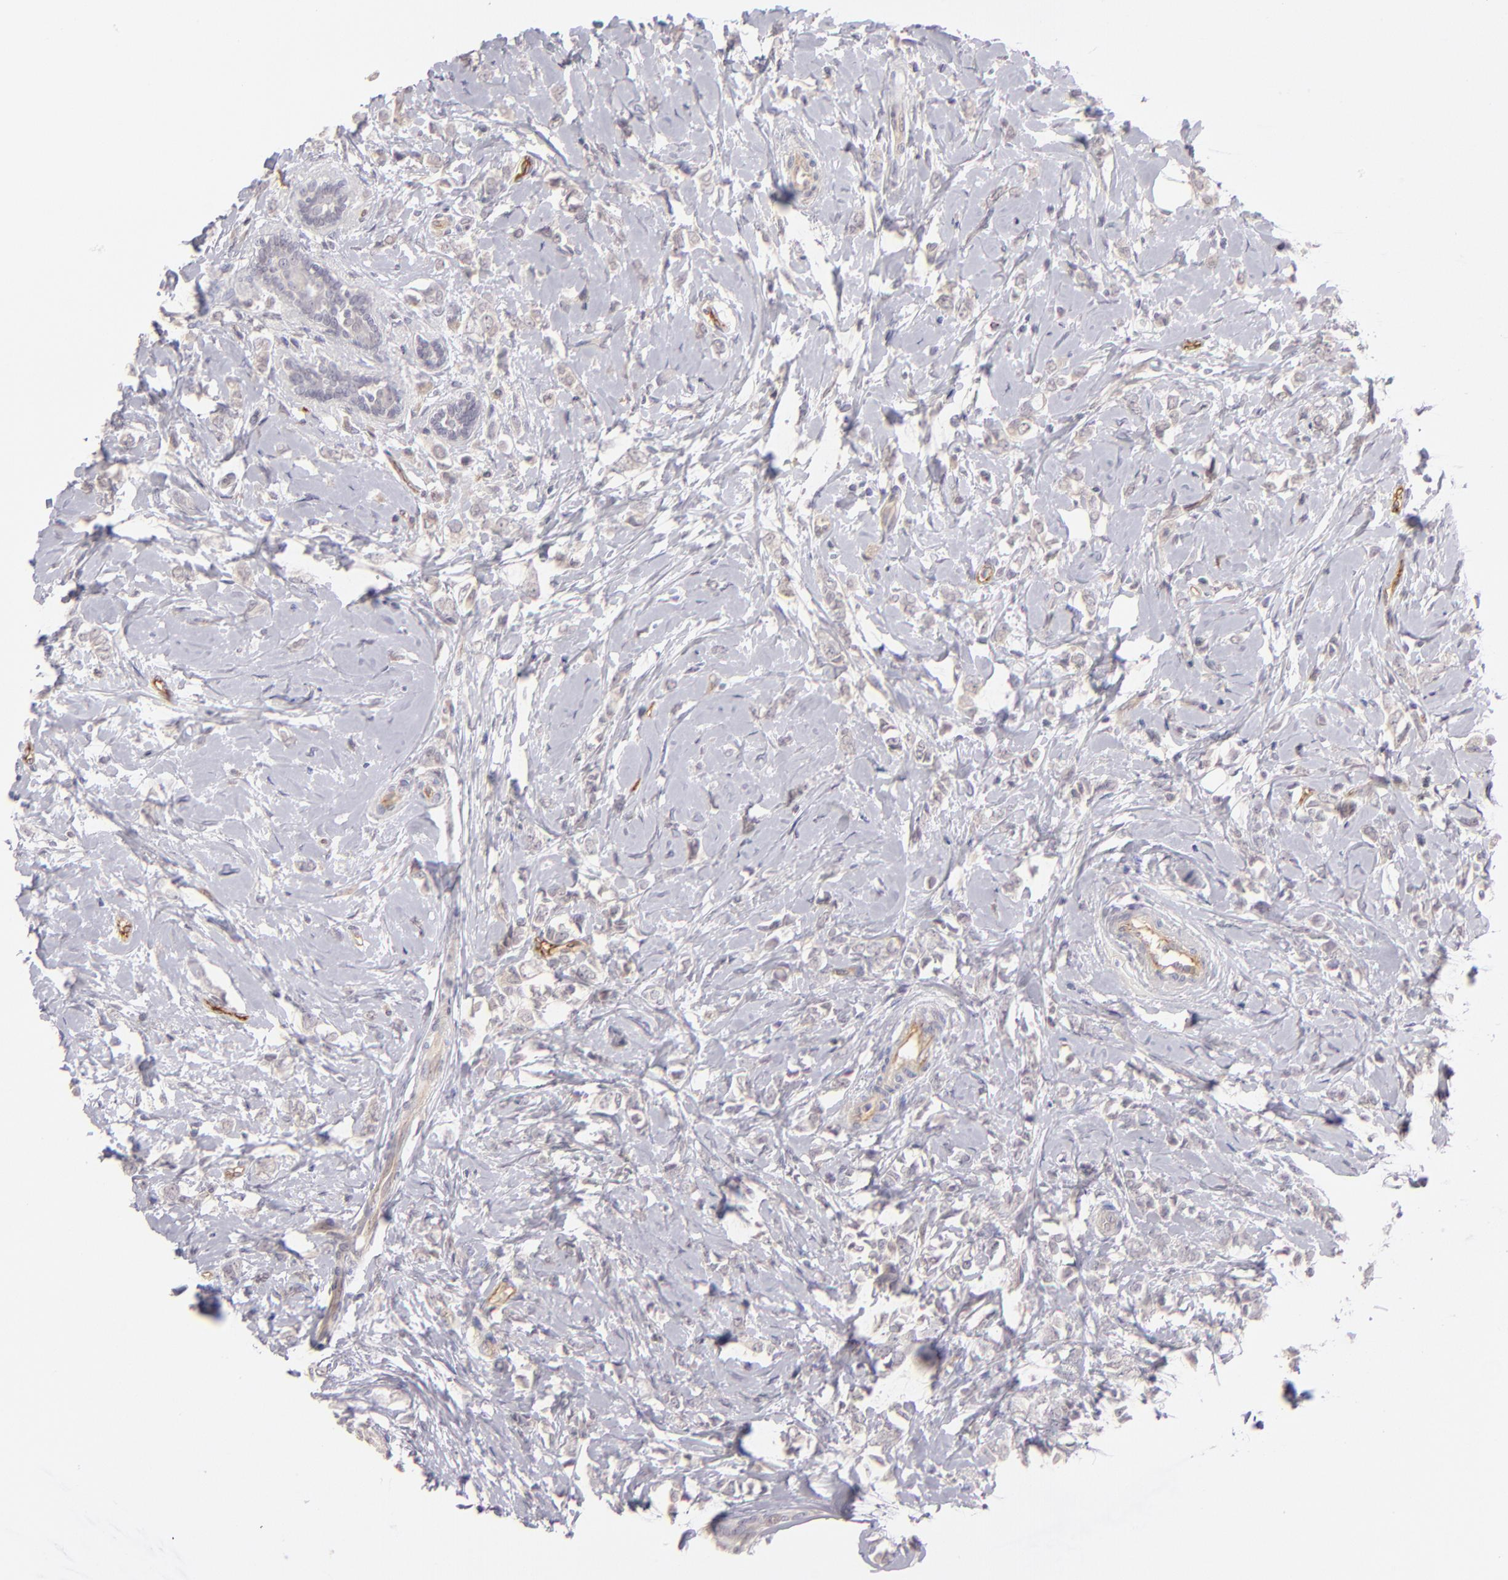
{"staining": {"intensity": "weak", "quantity": "25%-75%", "location": "cytoplasmic/membranous"}, "tissue": "breast cancer", "cell_type": "Tumor cells", "image_type": "cancer", "snomed": [{"axis": "morphology", "description": "Normal tissue, NOS"}, {"axis": "morphology", "description": "Lobular carcinoma"}, {"axis": "topography", "description": "Breast"}], "caption": "Human lobular carcinoma (breast) stained with a brown dye displays weak cytoplasmic/membranous positive expression in approximately 25%-75% of tumor cells.", "gene": "THBD", "patient": {"sex": "female", "age": 47}}